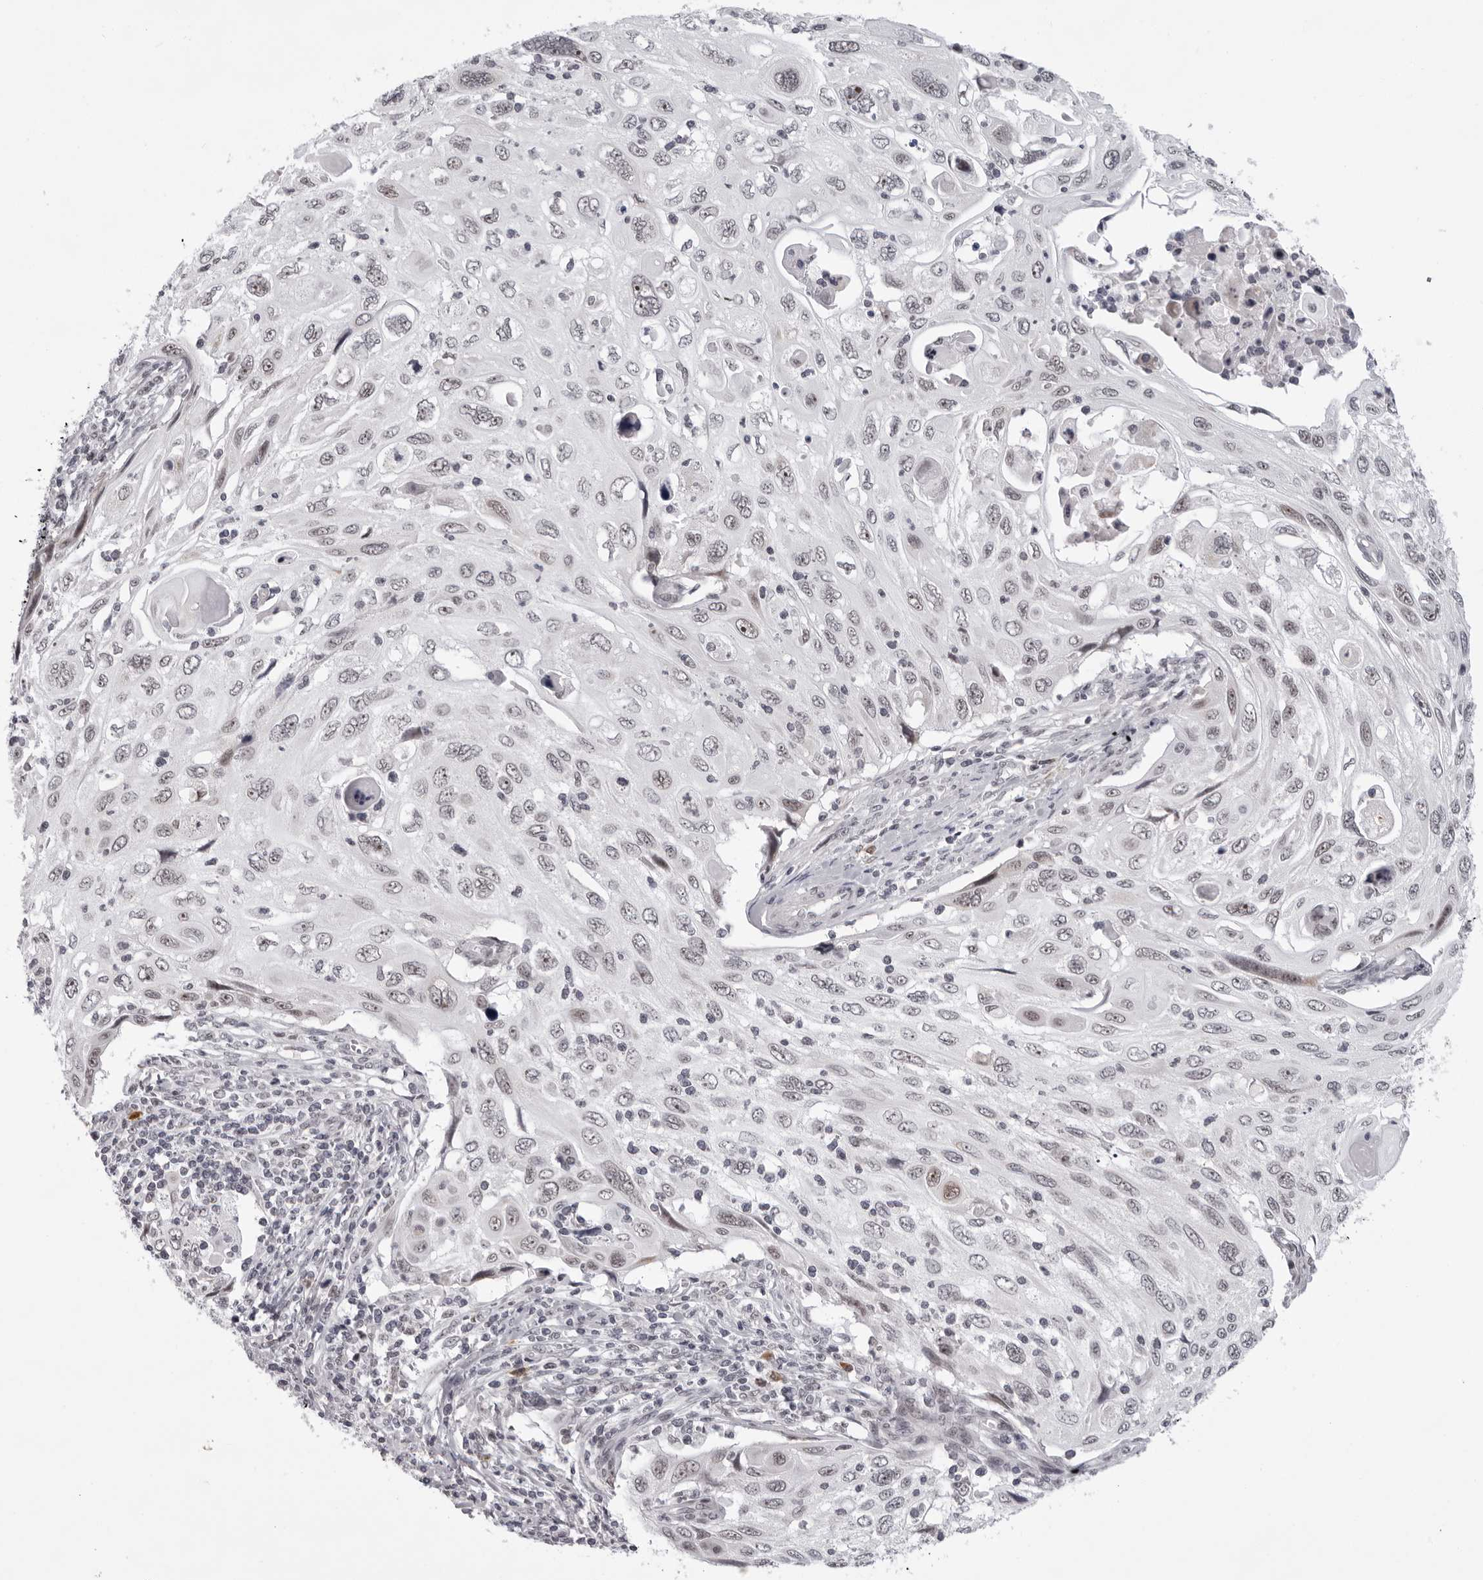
{"staining": {"intensity": "moderate", "quantity": "25%-75%", "location": "nuclear"}, "tissue": "cervical cancer", "cell_type": "Tumor cells", "image_type": "cancer", "snomed": [{"axis": "morphology", "description": "Squamous cell carcinoma, NOS"}, {"axis": "topography", "description": "Cervix"}], "caption": "Moderate nuclear protein positivity is present in about 25%-75% of tumor cells in cervical cancer.", "gene": "EXOSC10", "patient": {"sex": "female", "age": 70}}